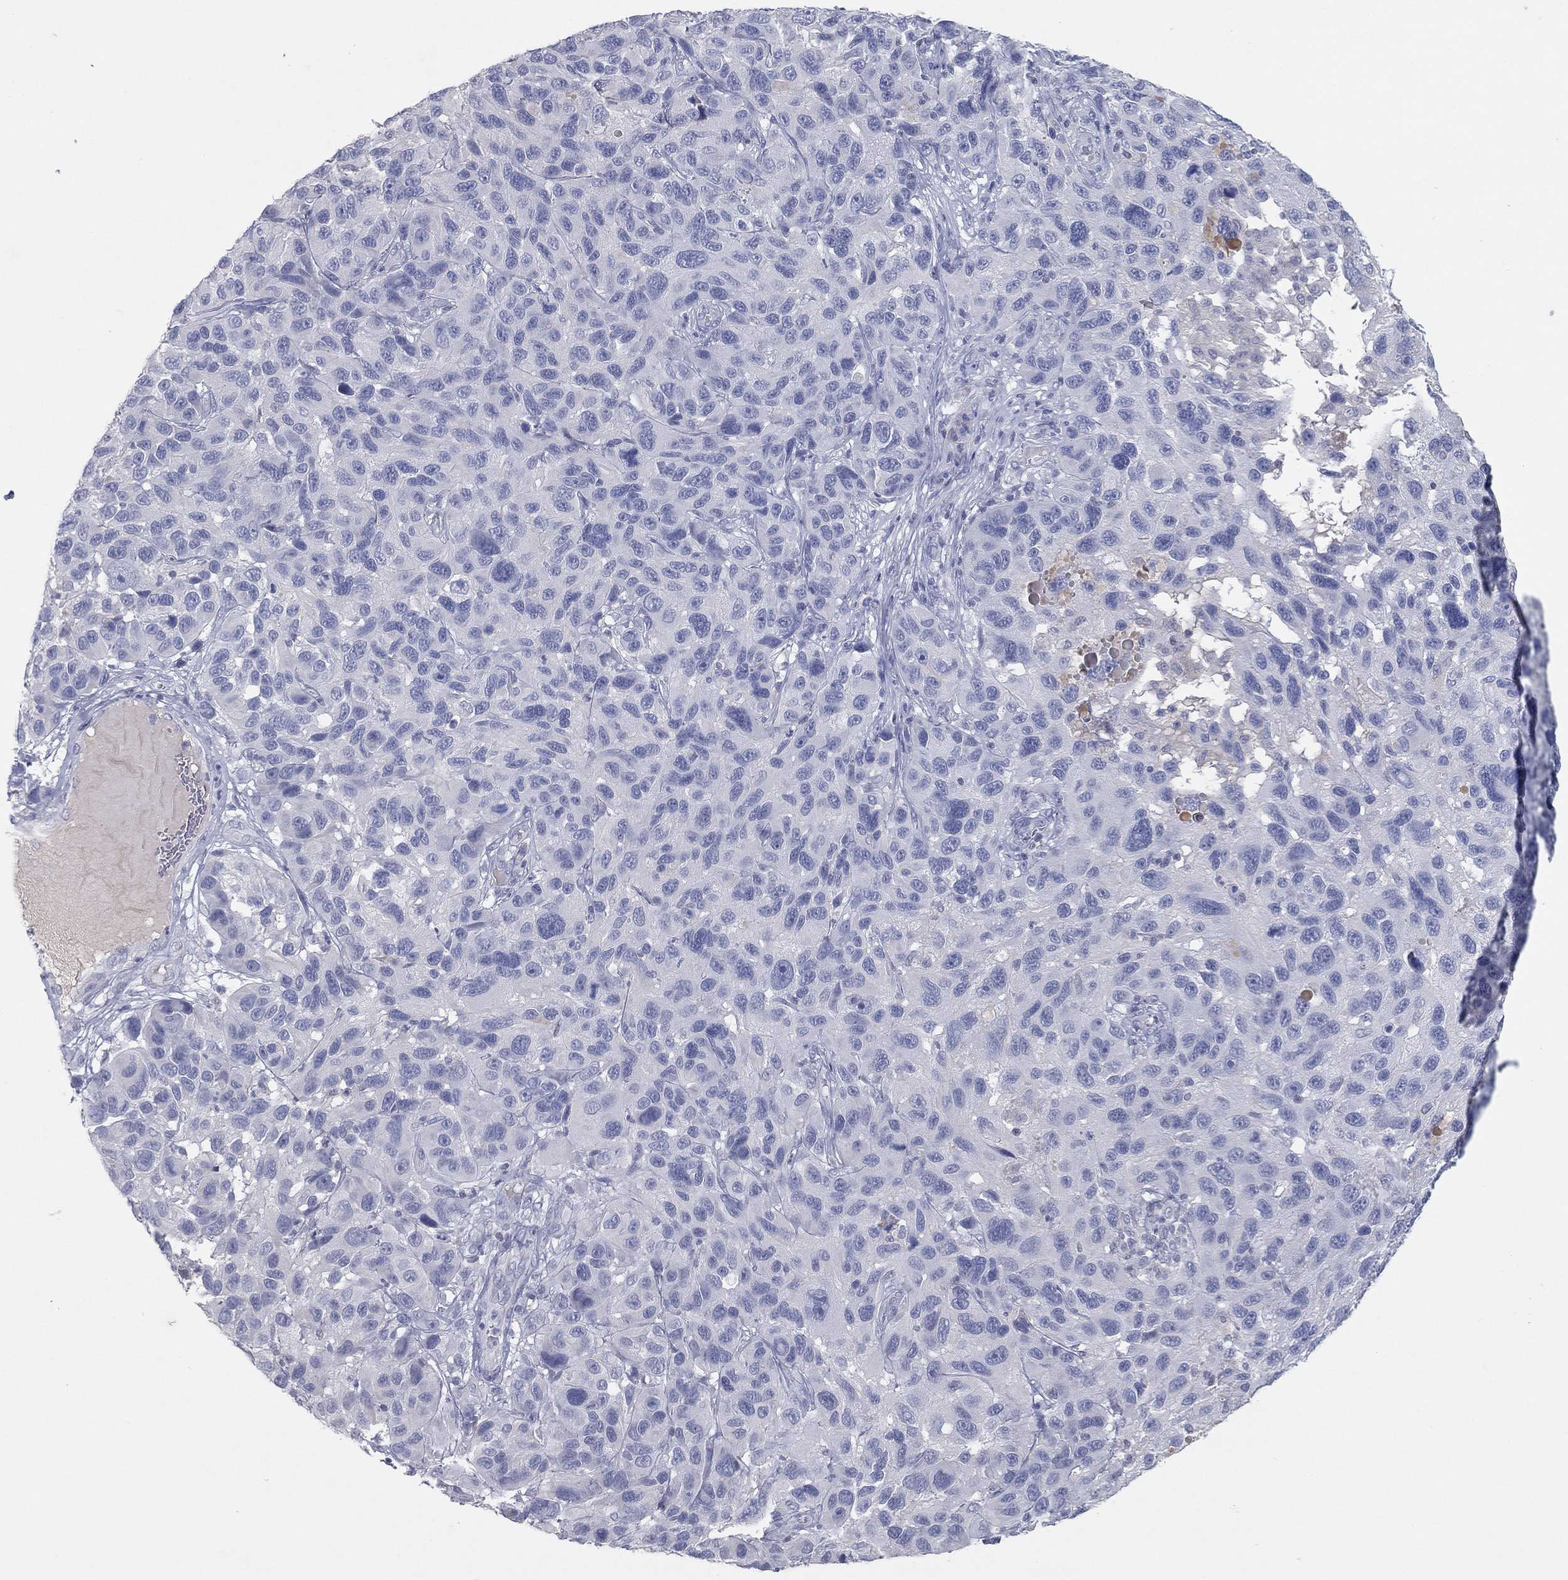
{"staining": {"intensity": "negative", "quantity": "none", "location": "none"}, "tissue": "melanoma", "cell_type": "Tumor cells", "image_type": "cancer", "snomed": [{"axis": "morphology", "description": "Malignant melanoma, NOS"}, {"axis": "topography", "description": "Skin"}], "caption": "Tumor cells show no significant expression in melanoma.", "gene": "CPT1B", "patient": {"sex": "male", "age": 53}}